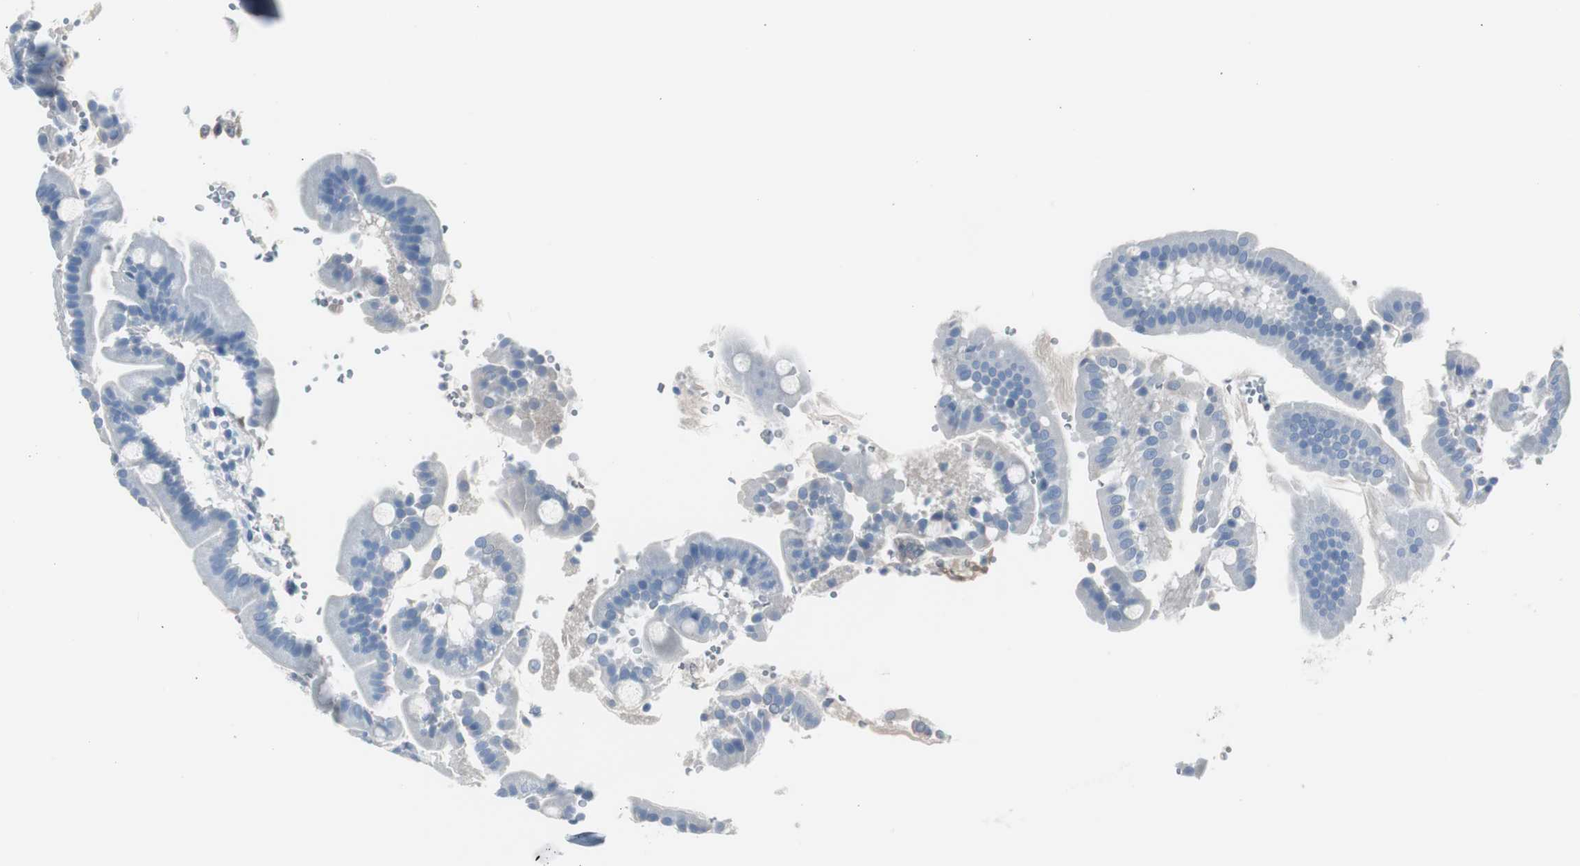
{"staining": {"intensity": "negative", "quantity": "none", "location": "none"}, "tissue": "duodenum", "cell_type": "Glandular cells", "image_type": "normal", "snomed": [{"axis": "morphology", "description": "Normal tissue, NOS"}, {"axis": "topography", "description": "Duodenum"}], "caption": "Benign duodenum was stained to show a protein in brown. There is no significant staining in glandular cells. (DAB IHC, high magnification).", "gene": "SERPINF1", "patient": {"sex": "male", "age": 50}}